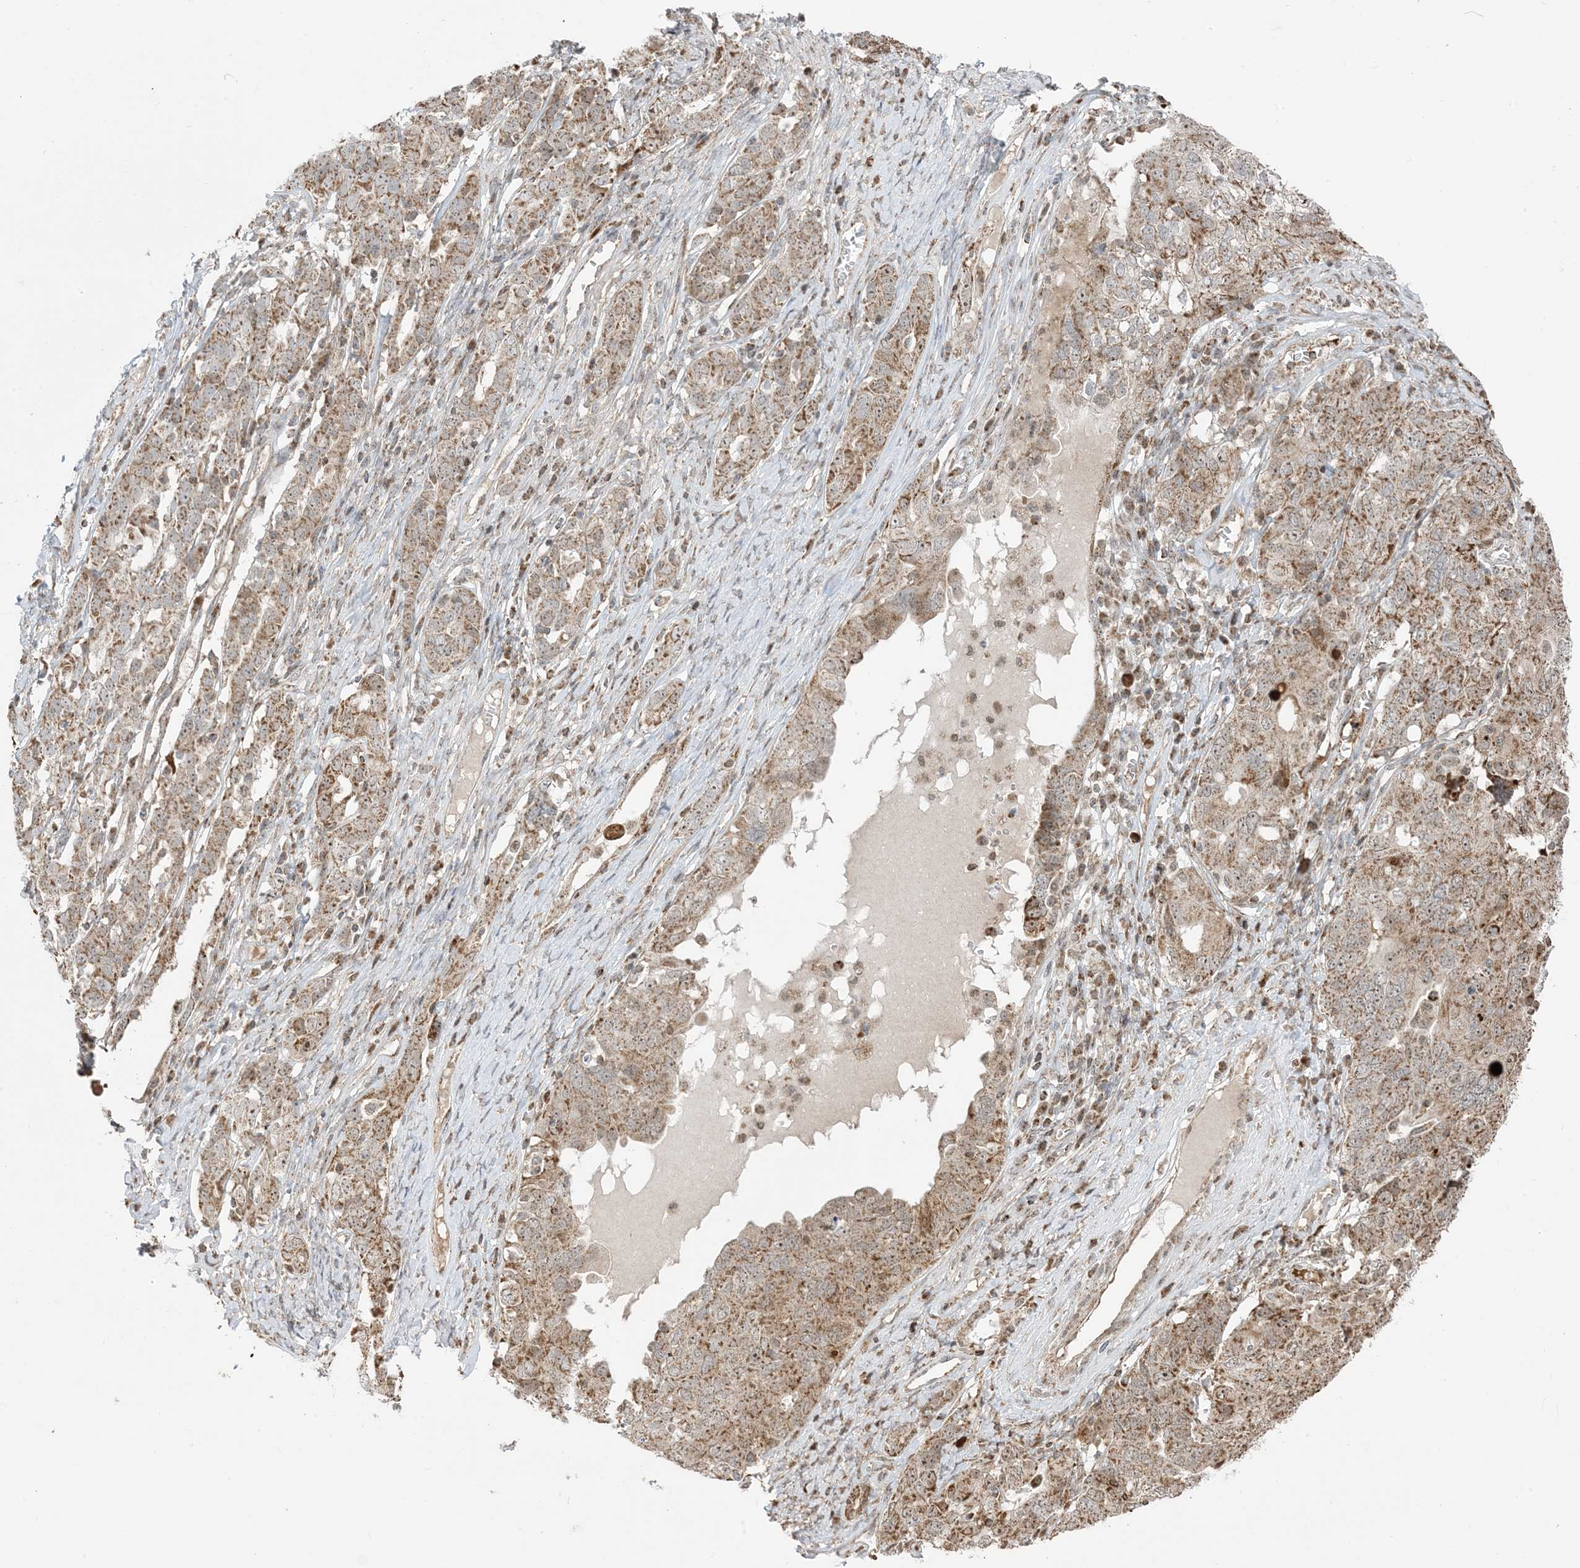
{"staining": {"intensity": "moderate", "quantity": ">75%", "location": "cytoplasmic/membranous,nuclear"}, "tissue": "ovarian cancer", "cell_type": "Tumor cells", "image_type": "cancer", "snomed": [{"axis": "morphology", "description": "Carcinoma, endometroid"}, {"axis": "topography", "description": "Ovary"}], "caption": "The micrograph shows immunohistochemical staining of ovarian endometroid carcinoma. There is moderate cytoplasmic/membranous and nuclear staining is identified in about >75% of tumor cells.", "gene": "MAPKBP1", "patient": {"sex": "female", "age": 62}}